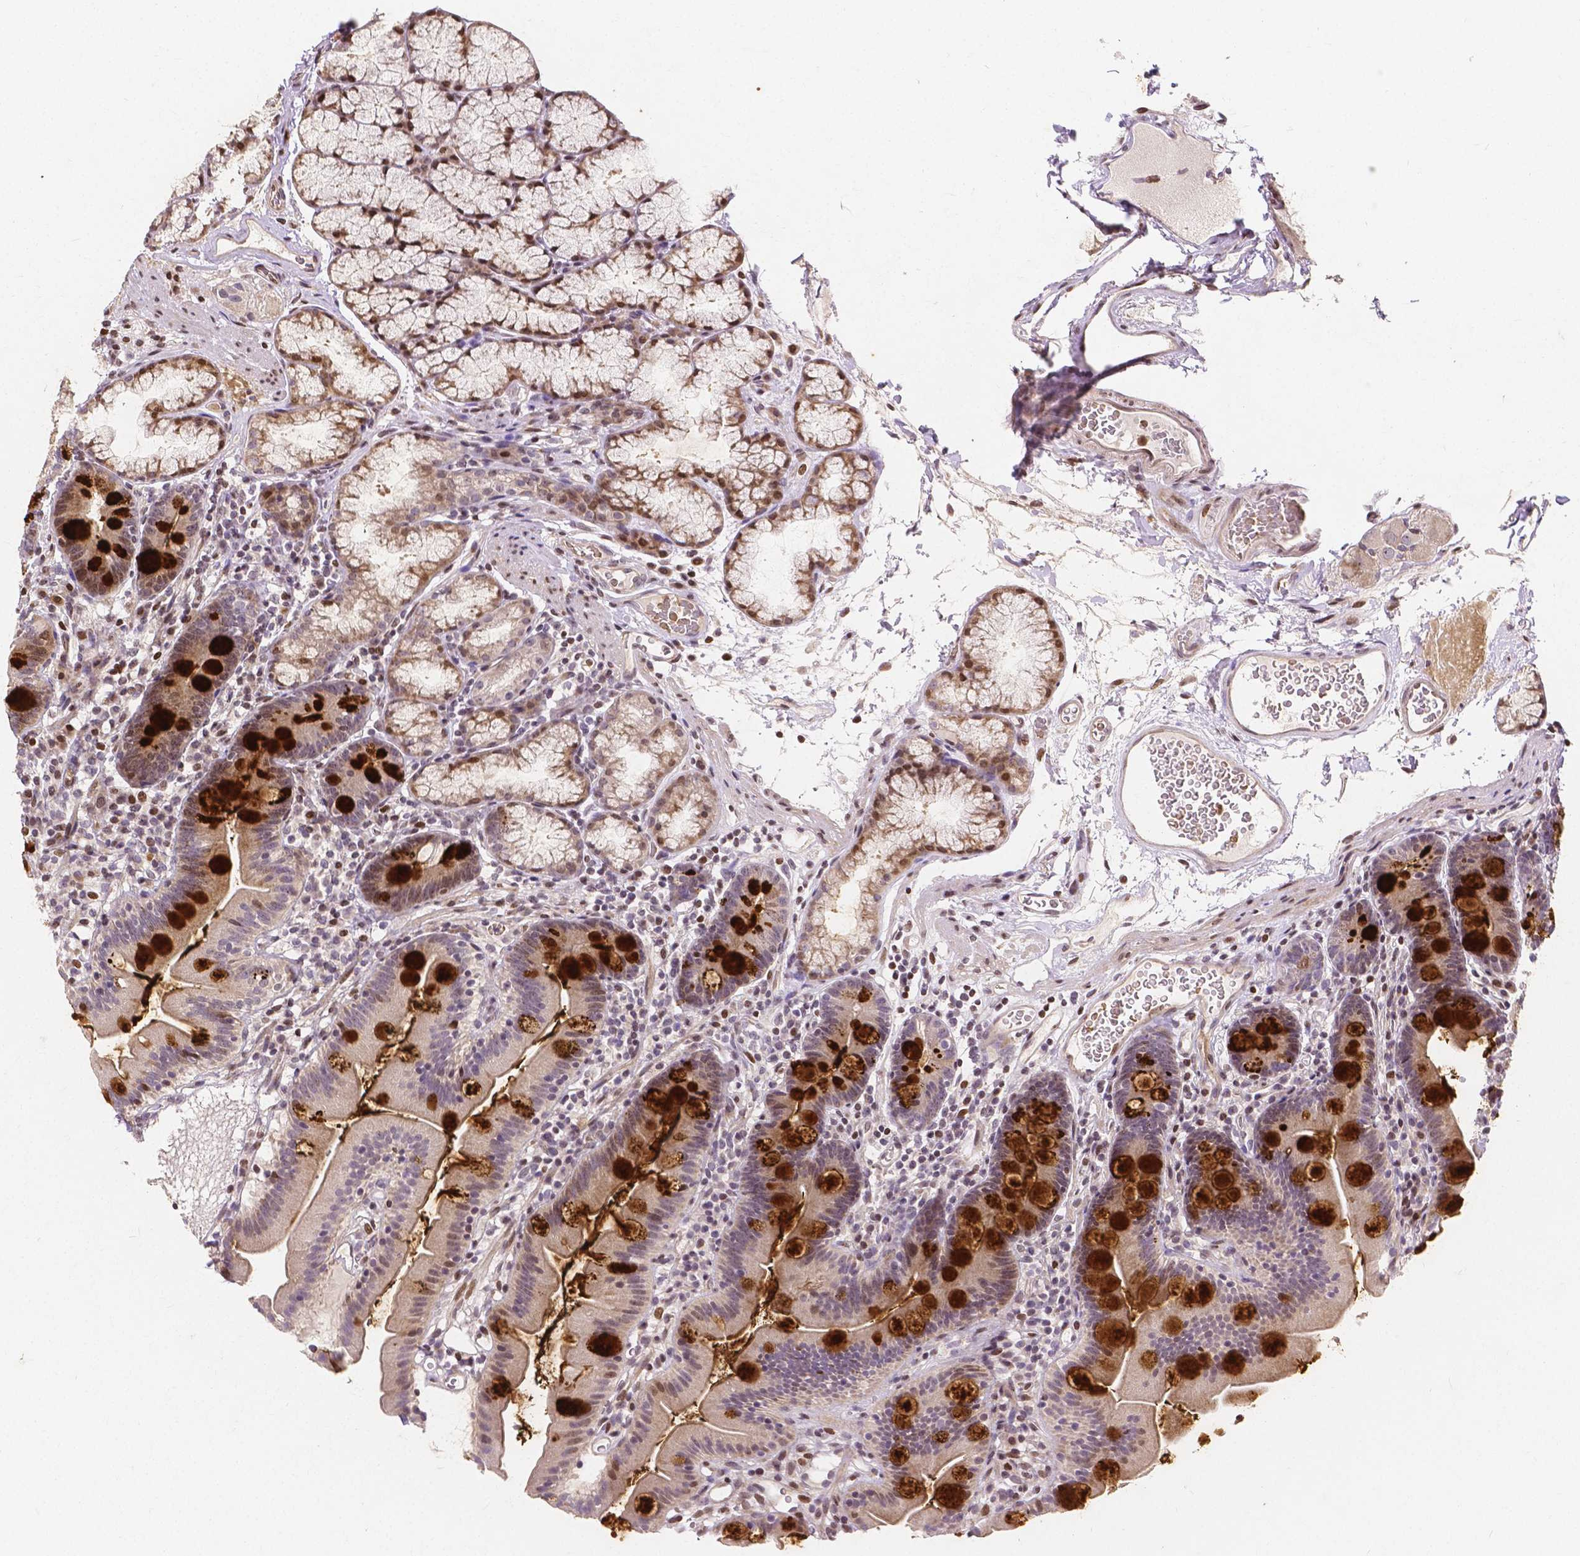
{"staining": {"intensity": "strong", "quantity": "25%-75%", "location": "cytoplasmic/membranous"}, "tissue": "duodenum", "cell_type": "Glandular cells", "image_type": "normal", "snomed": [{"axis": "morphology", "description": "Normal tissue, NOS"}, {"axis": "topography", "description": "Duodenum"}], "caption": "Normal duodenum reveals strong cytoplasmic/membranous positivity in about 25%-75% of glandular cells, visualized by immunohistochemistry.", "gene": "PTPN18", "patient": {"sex": "female", "age": 67}}